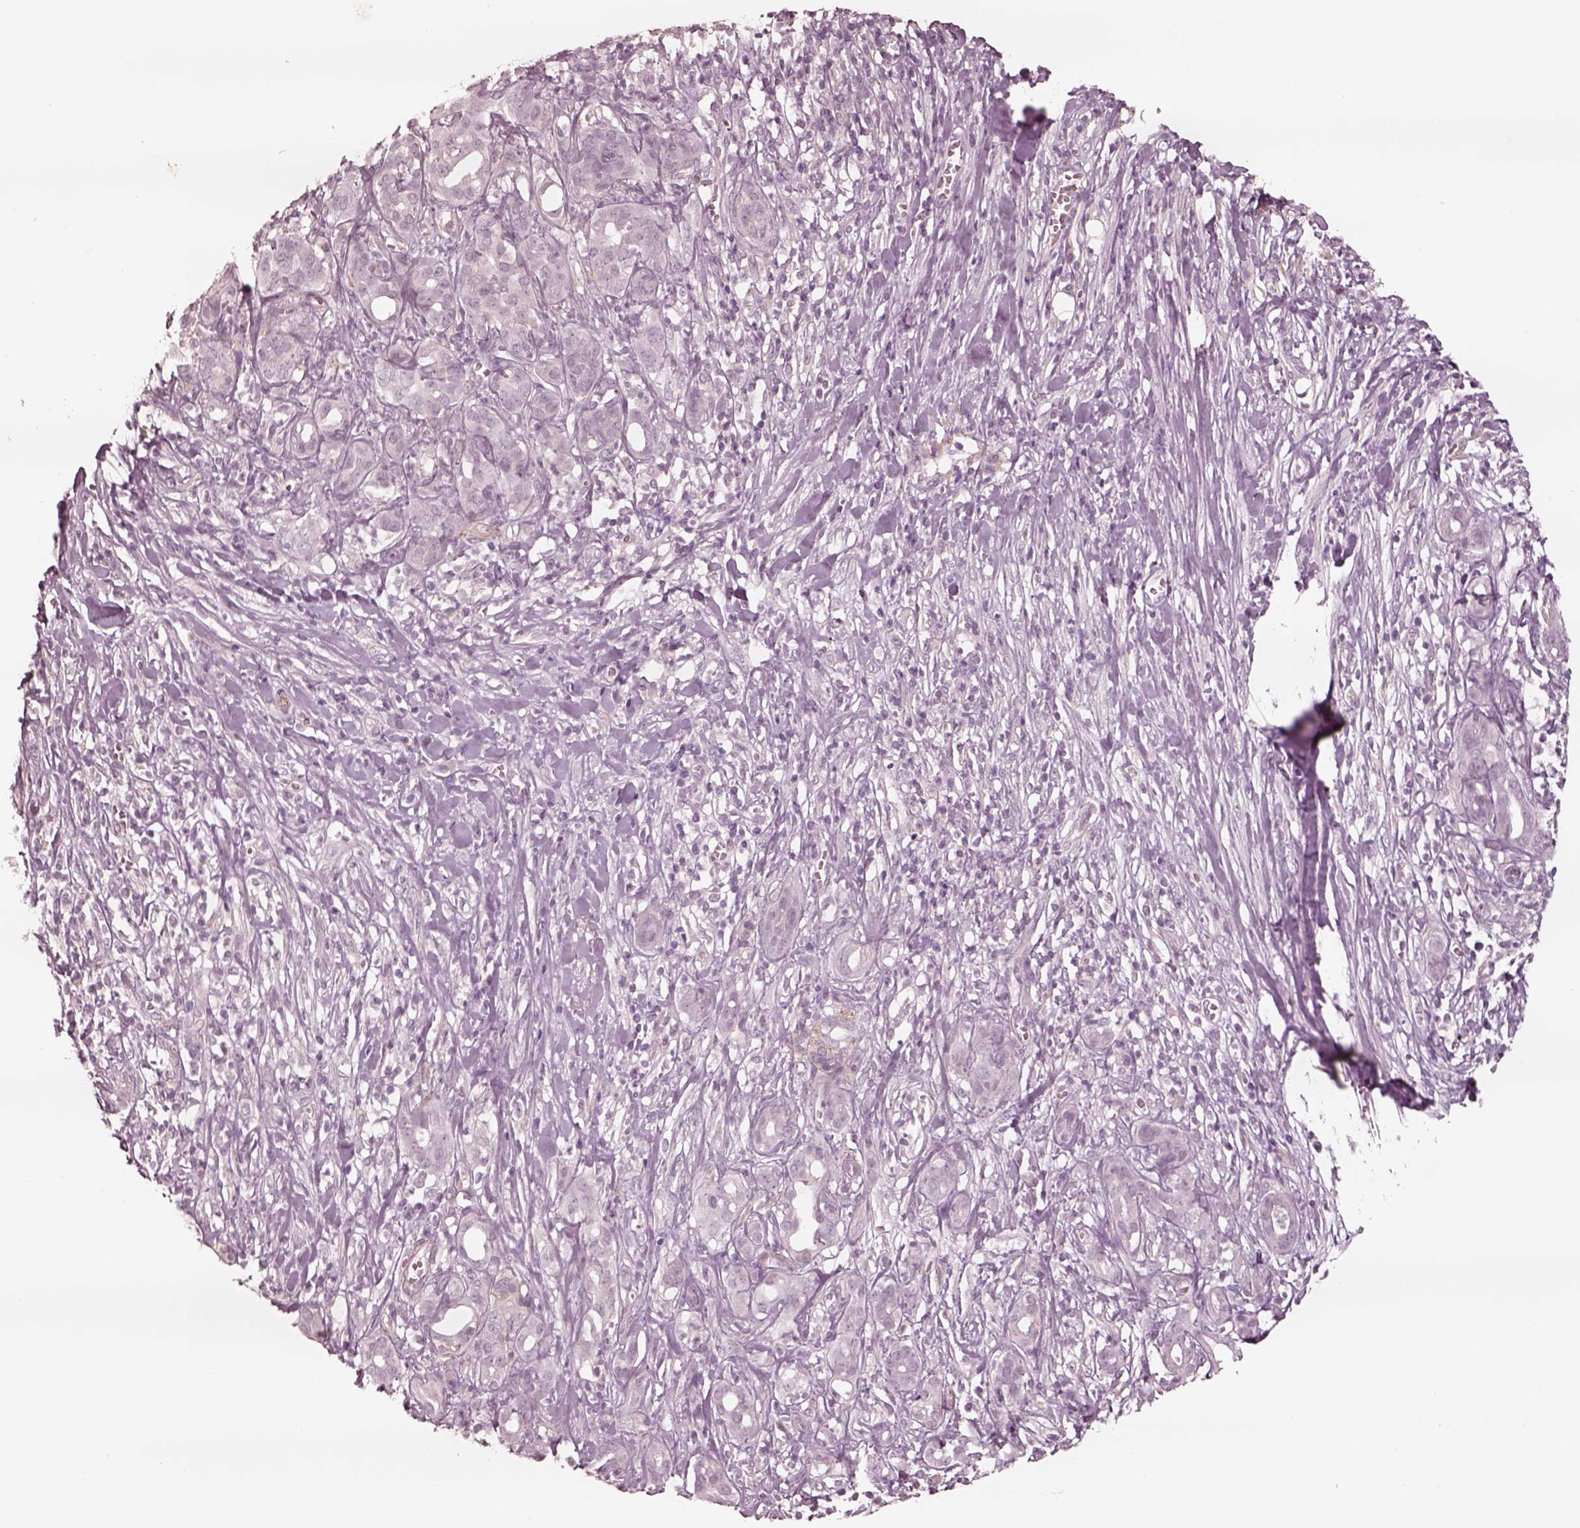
{"staining": {"intensity": "negative", "quantity": "none", "location": "none"}, "tissue": "pancreatic cancer", "cell_type": "Tumor cells", "image_type": "cancer", "snomed": [{"axis": "morphology", "description": "Adenocarcinoma, NOS"}, {"axis": "topography", "description": "Pancreas"}], "caption": "Tumor cells are negative for protein expression in human pancreatic cancer.", "gene": "DNAAF9", "patient": {"sex": "male", "age": 61}}